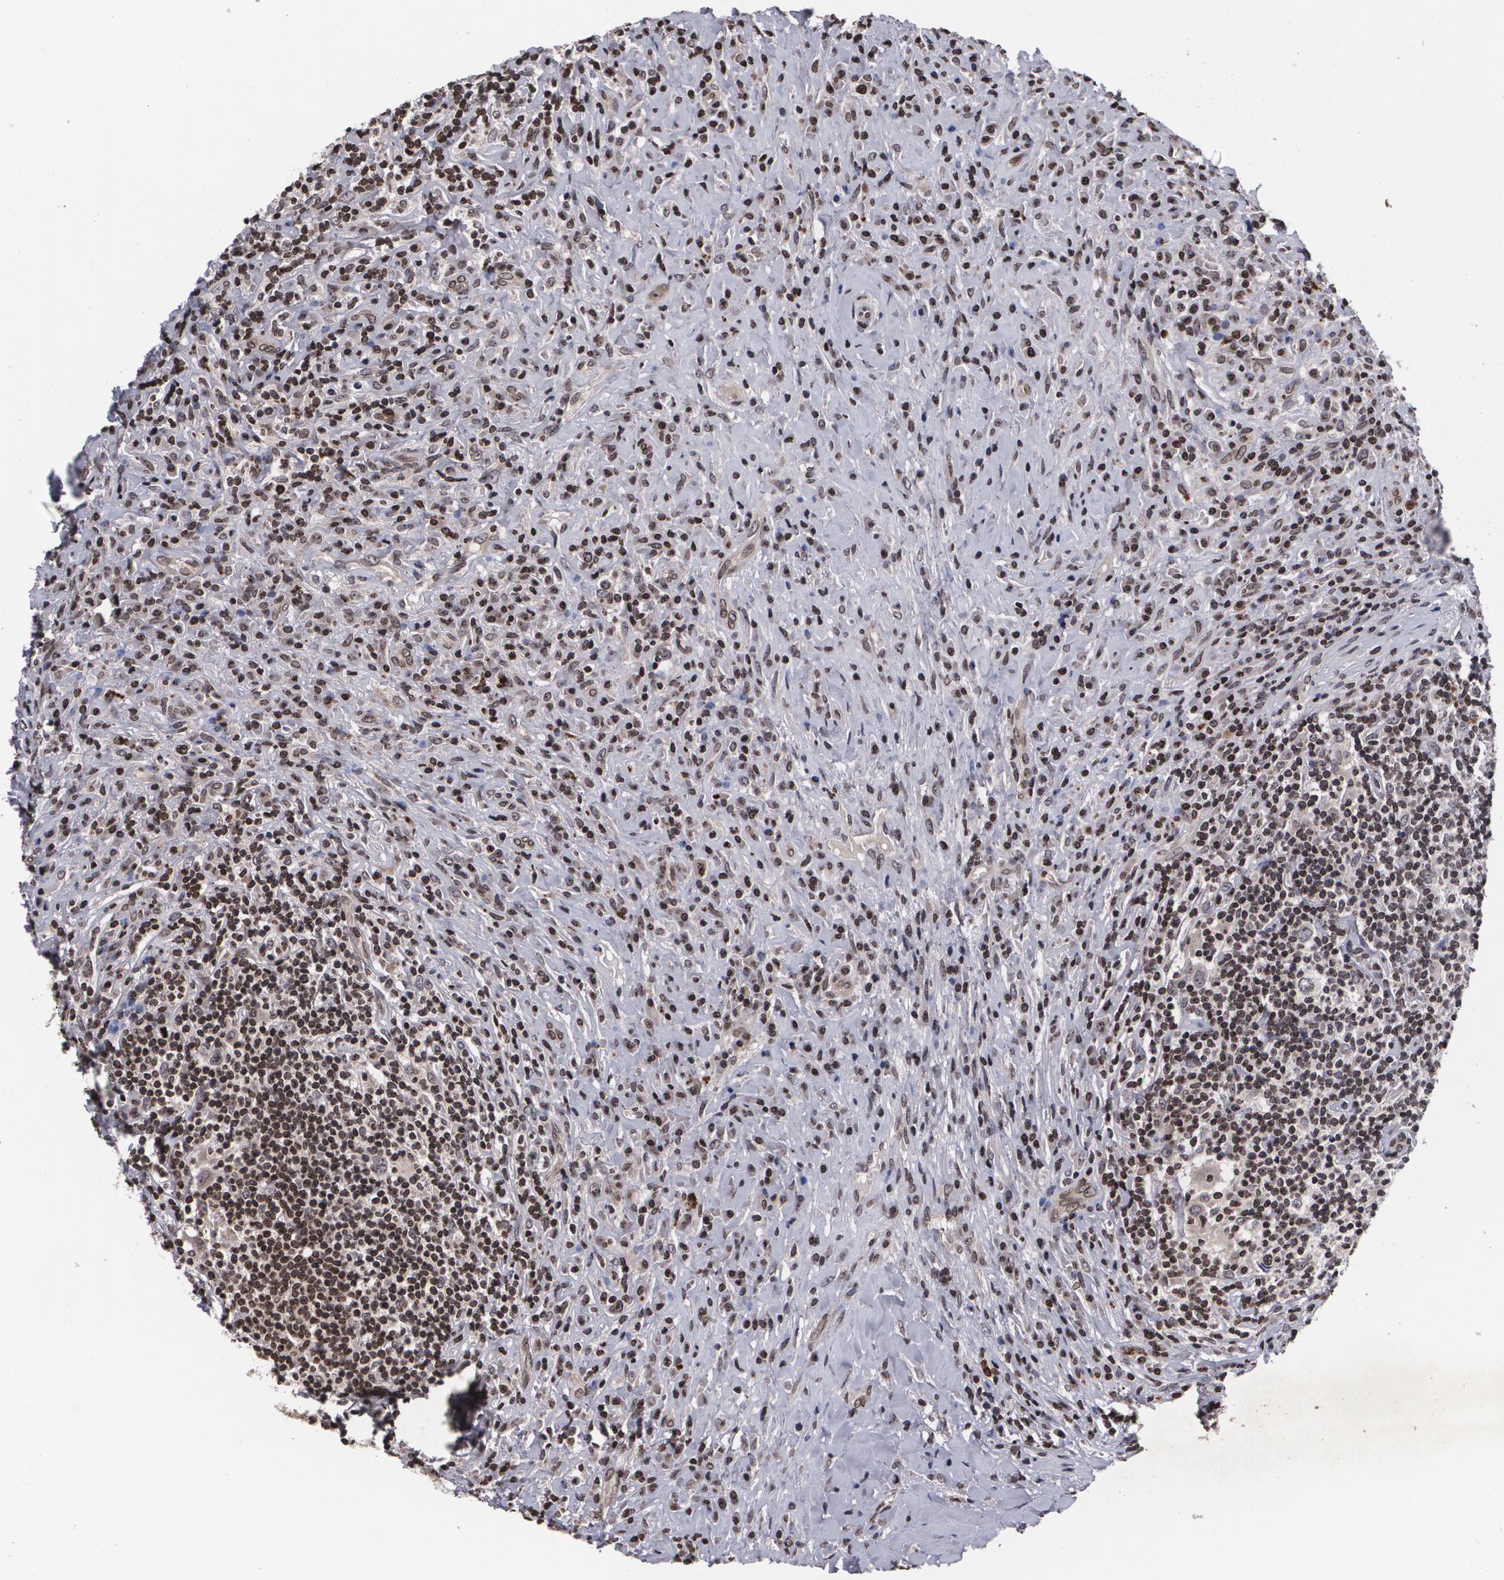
{"staining": {"intensity": "moderate", "quantity": "25%-75%", "location": "cytoplasmic/membranous,nuclear"}, "tissue": "lymphoma", "cell_type": "Tumor cells", "image_type": "cancer", "snomed": [{"axis": "morphology", "description": "Hodgkin's disease, NOS"}, {"axis": "topography", "description": "Lymph node"}], "caption": "High-power microscopy captured an immunohistochemistry micrograph of Hodgkin's disease, revealing moderate cytoplasmic/membranous and nuclear expression in approximately 25%-75% of tumor cells.", "gene": "MVP", "patient": {"sex": "female", "age": 25}}